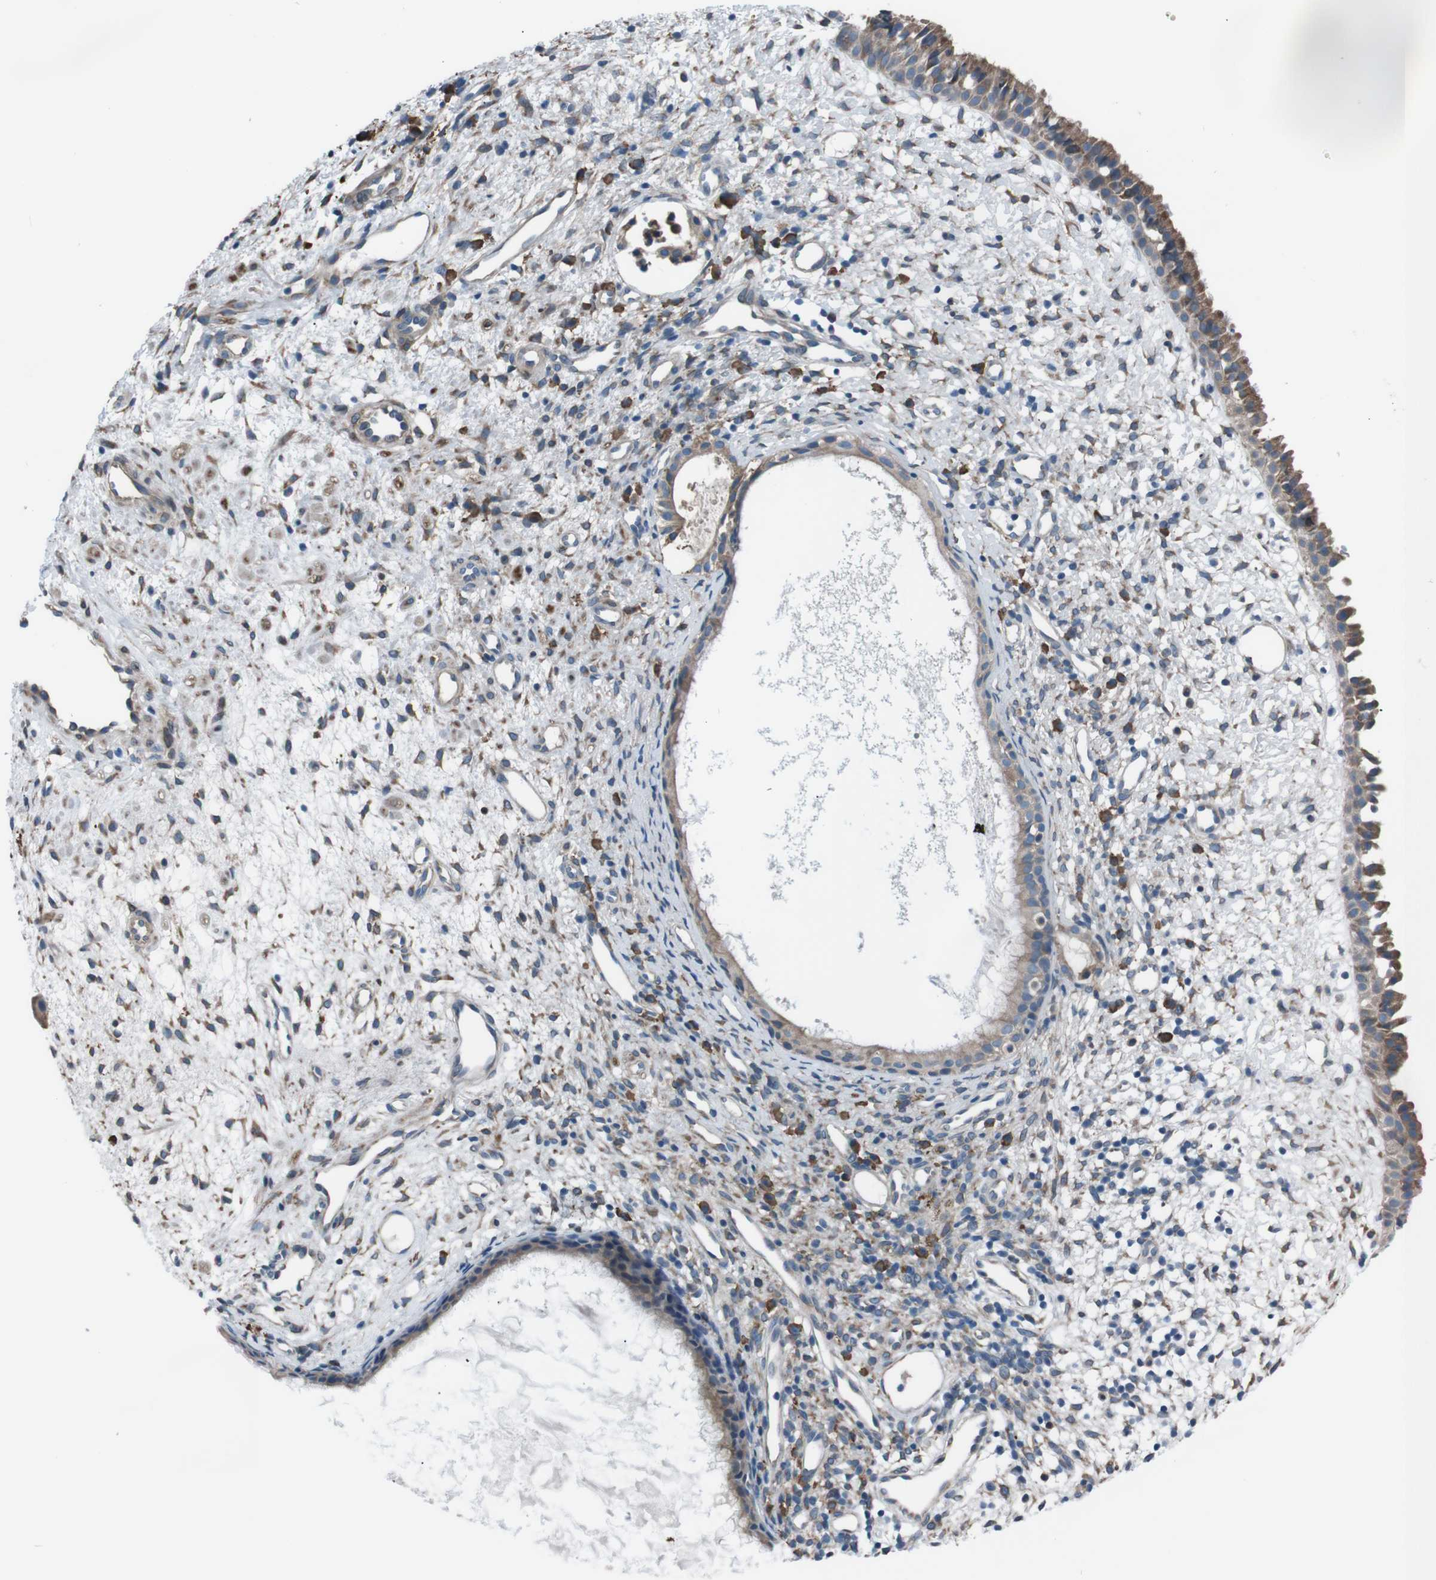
{"staining": {"intensity": "moderate", "quantity": ">75%", "location": "cytoplasmic/membranous"}, "tissue": "nasopharynx", "cell_type": "Respiratory epithelial cells", "image_type": "normal", "snomed": [{"axis": "morphology", "description": "Normal tissue, NOS"}, {"axis": "topography", "description": "Nasopharynx"}], "caption": "Nasopharynx was stained to show a protein in brown. There is medium levels of moderate cytoplasmic/membranous staining in approximately >75% of respiratory epithelial cells. (brown staining indicates protein expression, while blue staining denotes nuclei).", "gene": "SIGMAR1", "patient": {"sex": "male", "age": 22}}